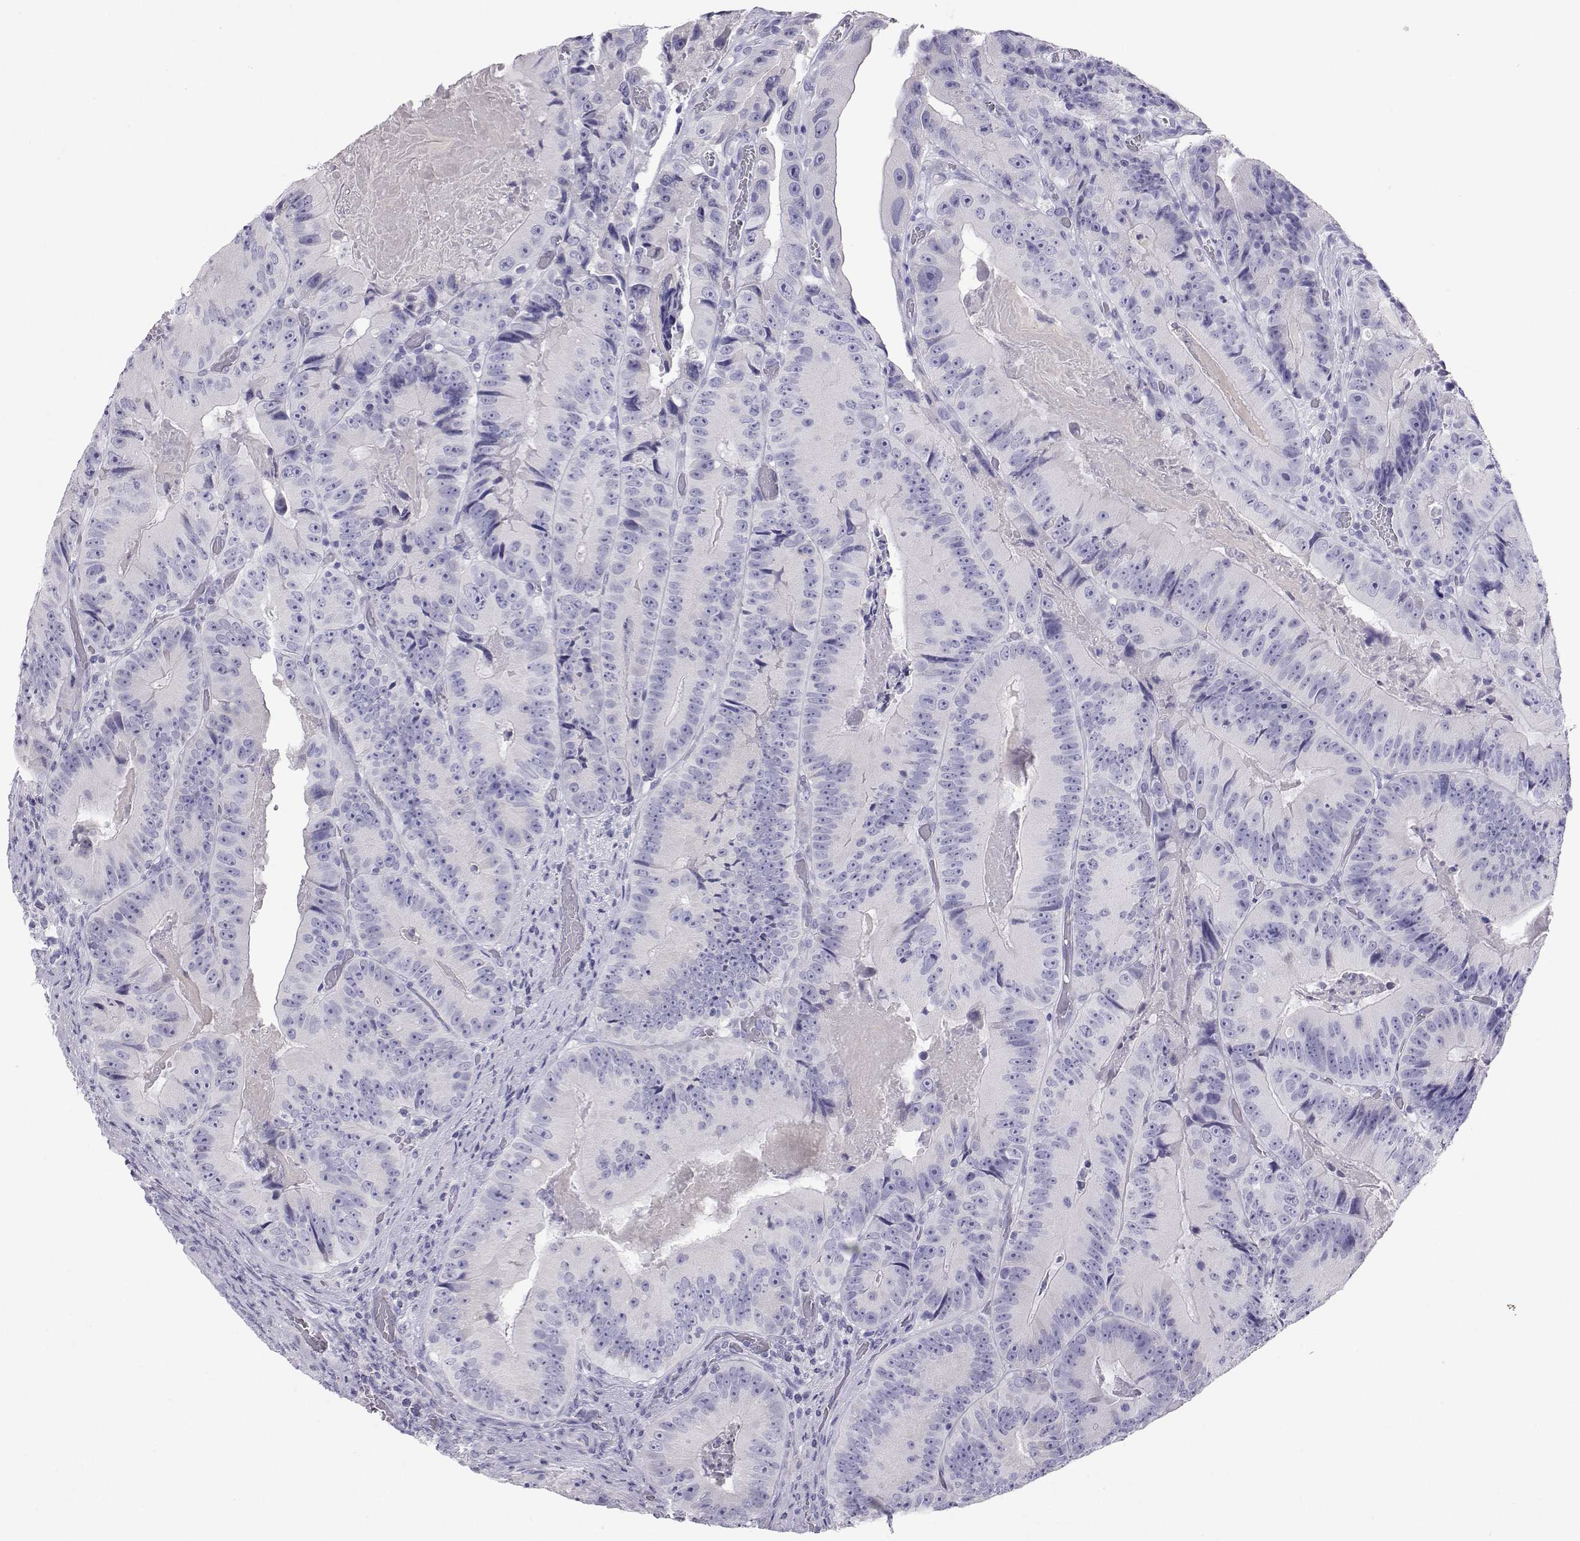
{"staining": {"intensity": "negative", "quantity": "none", "location": "none"}, "tissue": "colorectal cancer", "cell_type": "Tumor cells", "image_type": "cancer", "snomed": [{"axis": "morphology", "description": "Adenocarcinoma, NOS"}, {"axis": "topography", "description": "Colon"}], "caption": "Colorectal adenocarcinoma stained for a protein using IHC exhibits no staining tumor cells.", "gene": "PLIN4", "patient": {"sex": "female", "age": 86}}